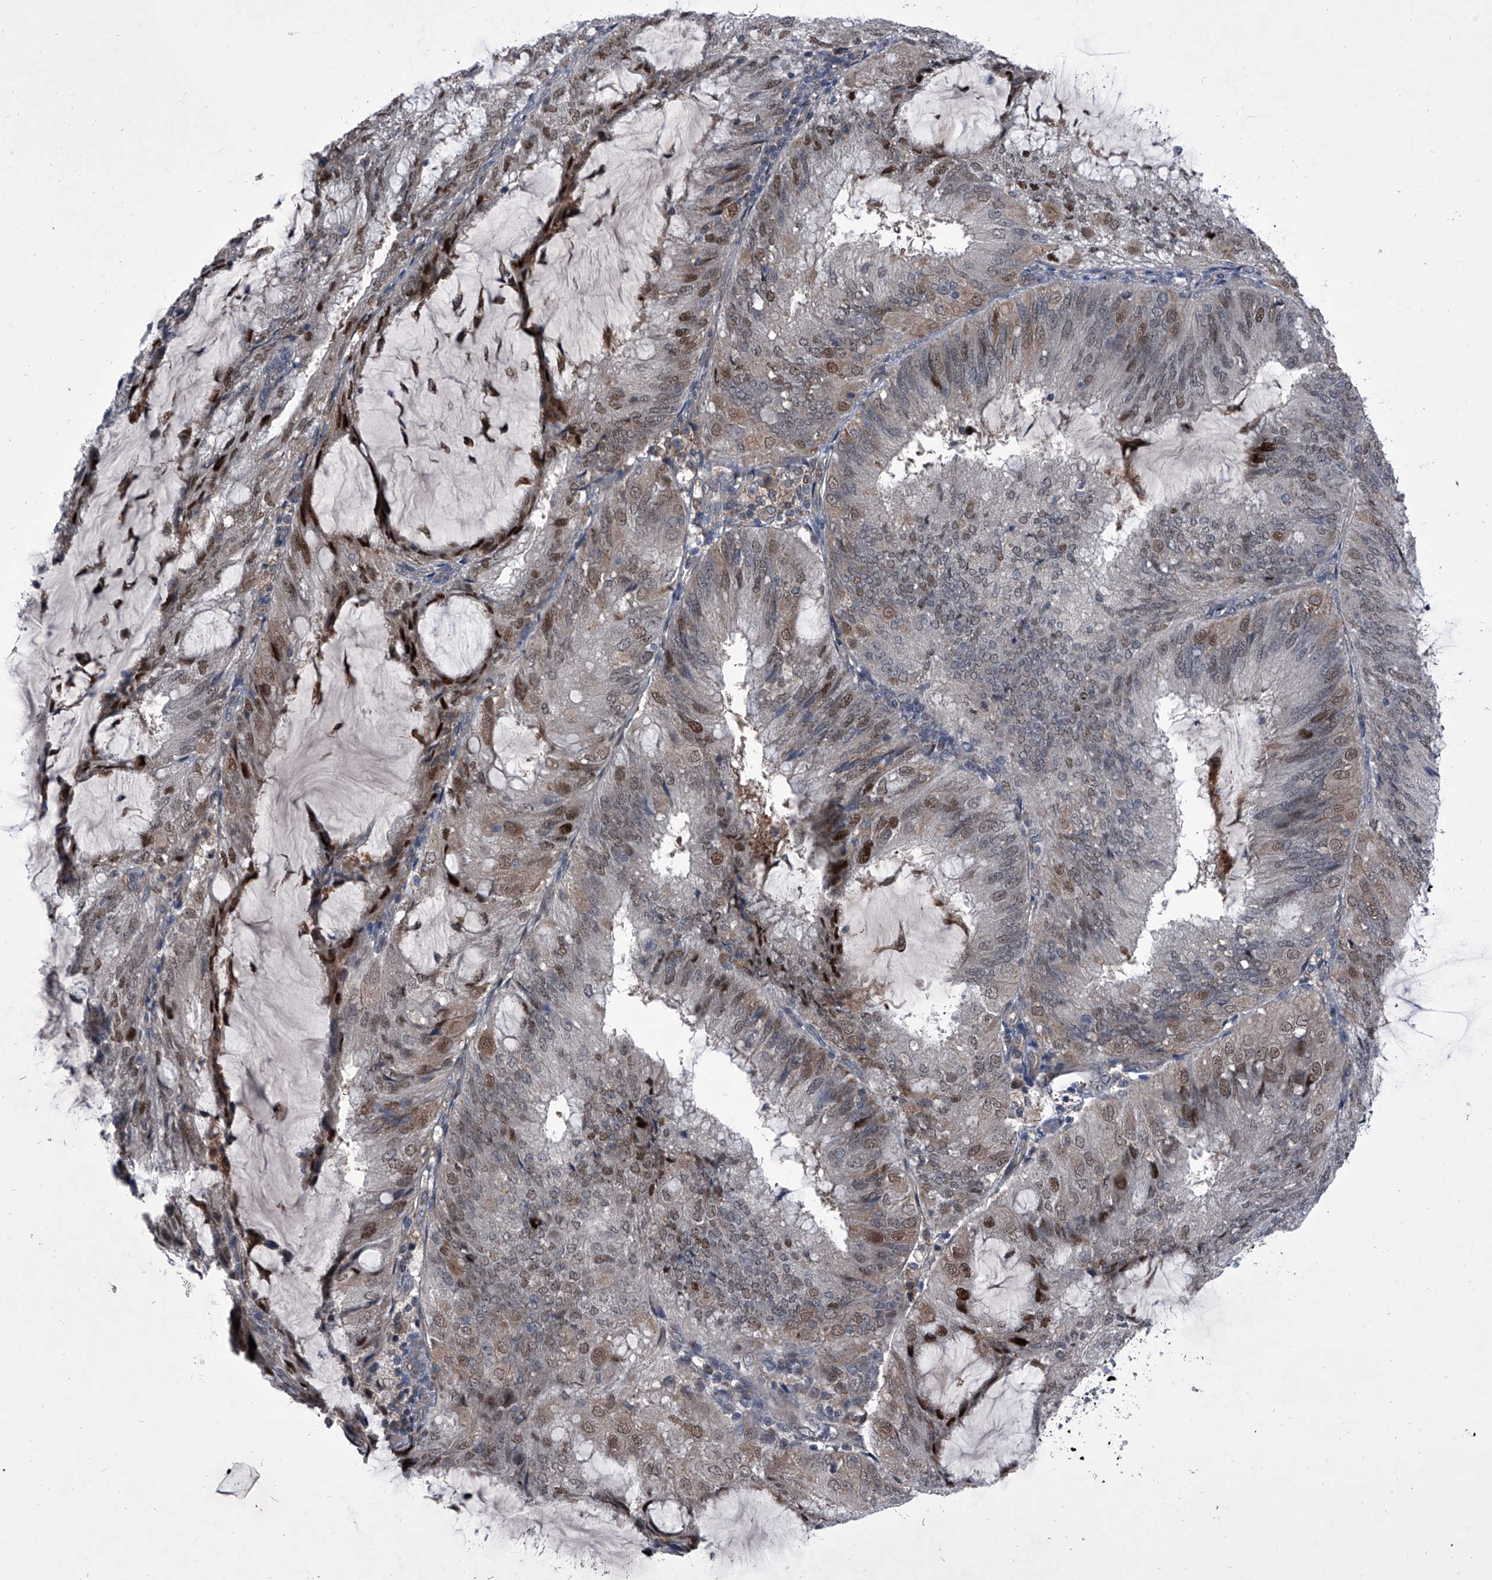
{"staining": {"intensity": "moderate", "quantity": "<25%", "location": "cytoplasmic/membranous,nuclear"}, "tissue": "endometrial cancer", "cell_type": "Tumor cells", "image_type": "cancer", "snomed": [{"axis": "morphology", "description": "Adenocarcinoma, NOS"}, {"axis": "topography", "description": "Endometrium"}], "caption": "Endometrial cancer stained for a protein (brown) reveals moderate cytoplasmic/membranous and nuclear positive staining in approximately <25% of tumor cells.", "gene": "ELK4", "patient": {"sex": "female", "age": 81}}